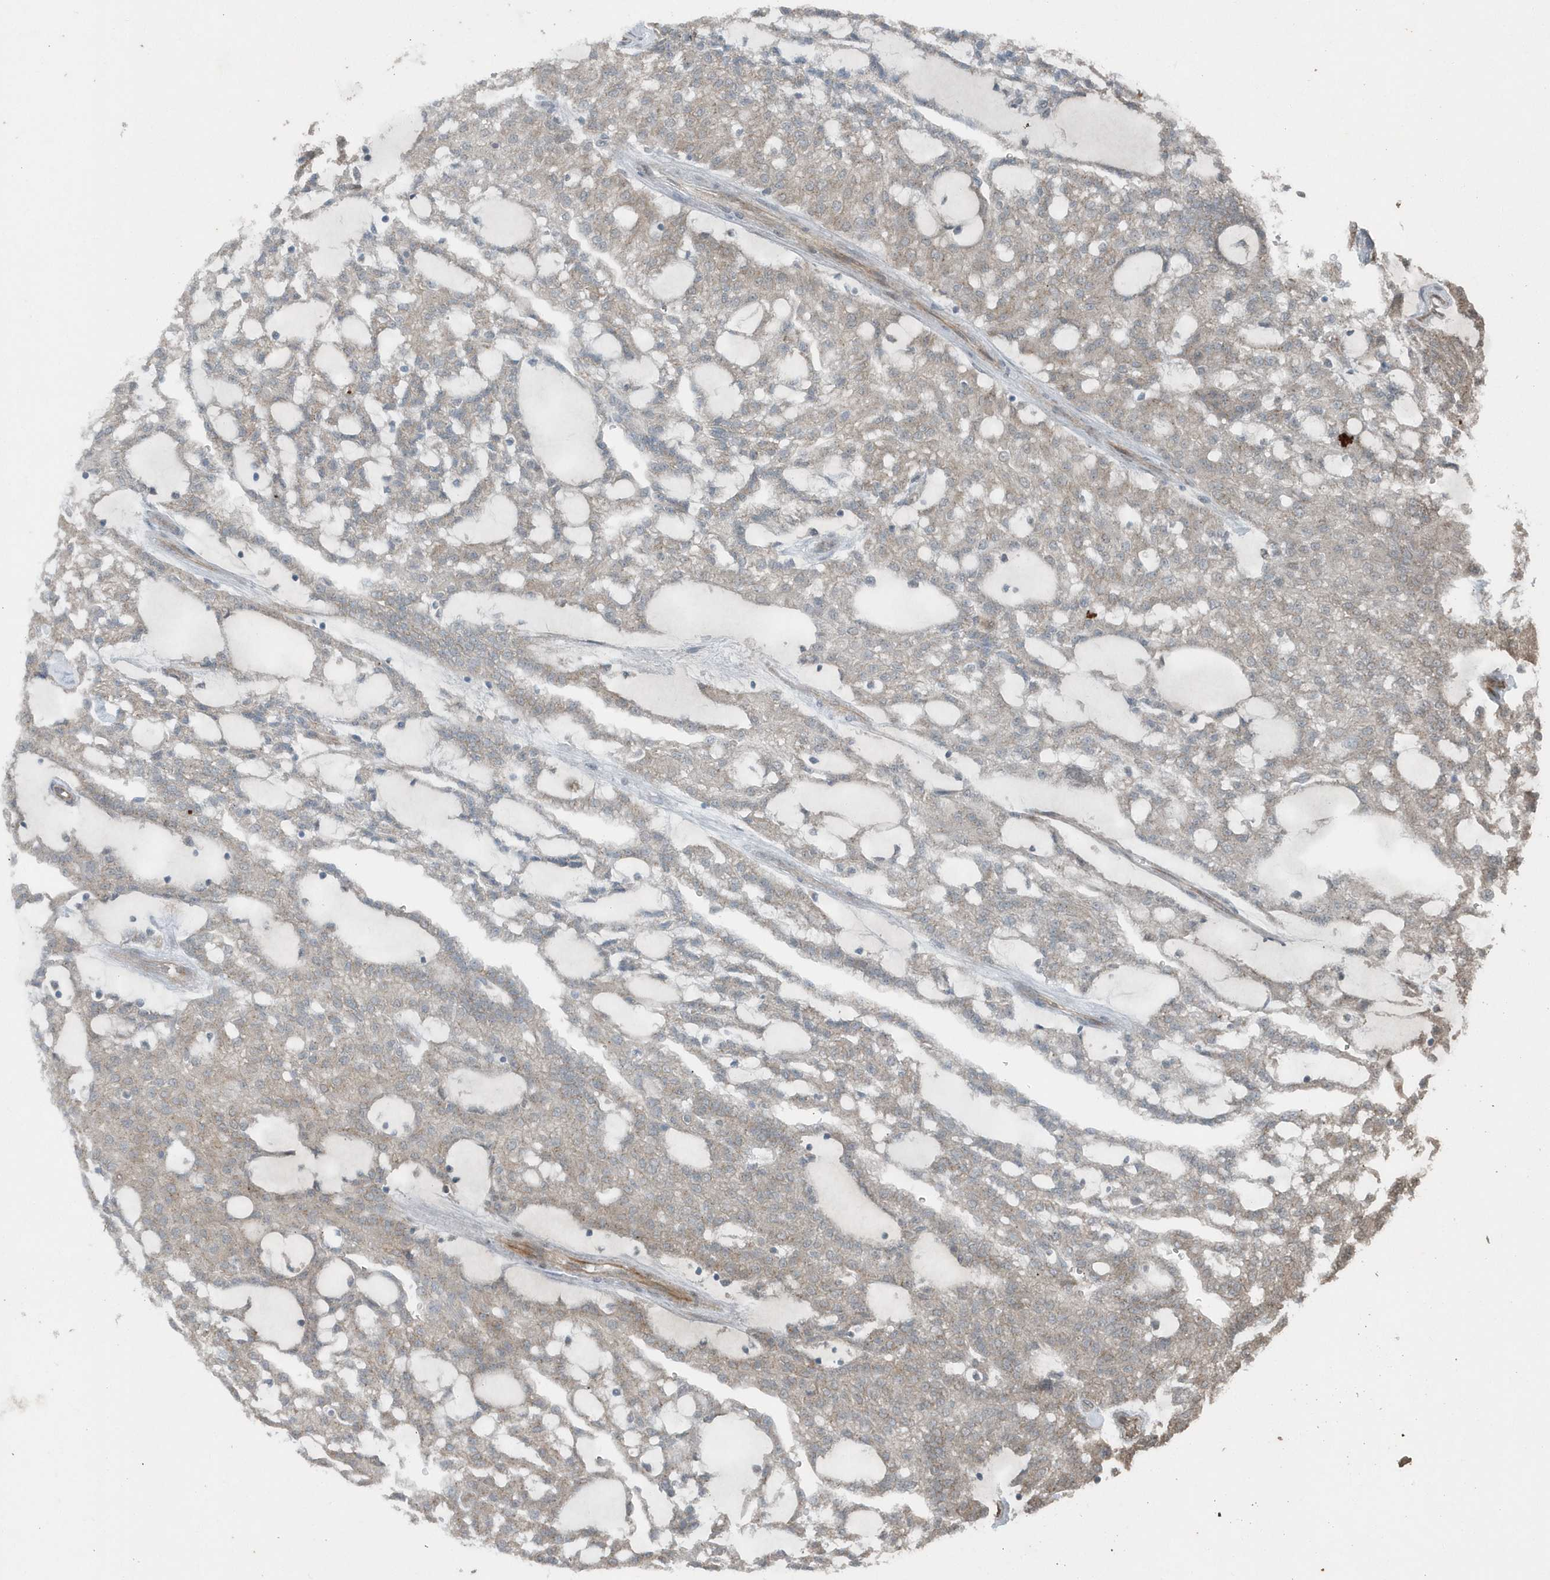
{"staining": {"intensity": "weak", "quantity": "25%-75%", "location": "cytoplasmic/membranous"}, "tissue": "renal cancer", "cell_type": "Tumor cells", "image_type": "cancer", "snomed": [{"axis": "morphology", "description": "Adenocarcinoma, NOS"}, {"axis": "topography", "description": "Kidney"}], "caption": "This histopathology image shows immunohistochemistry (IHC) staining of human renal adenocarcinoma, with low weak cytoplasmic/membranous expression in approximately 25%-75% of tumor cells.", "gene": "GCC2", "patient": {"sex": "male", "age": 63}}